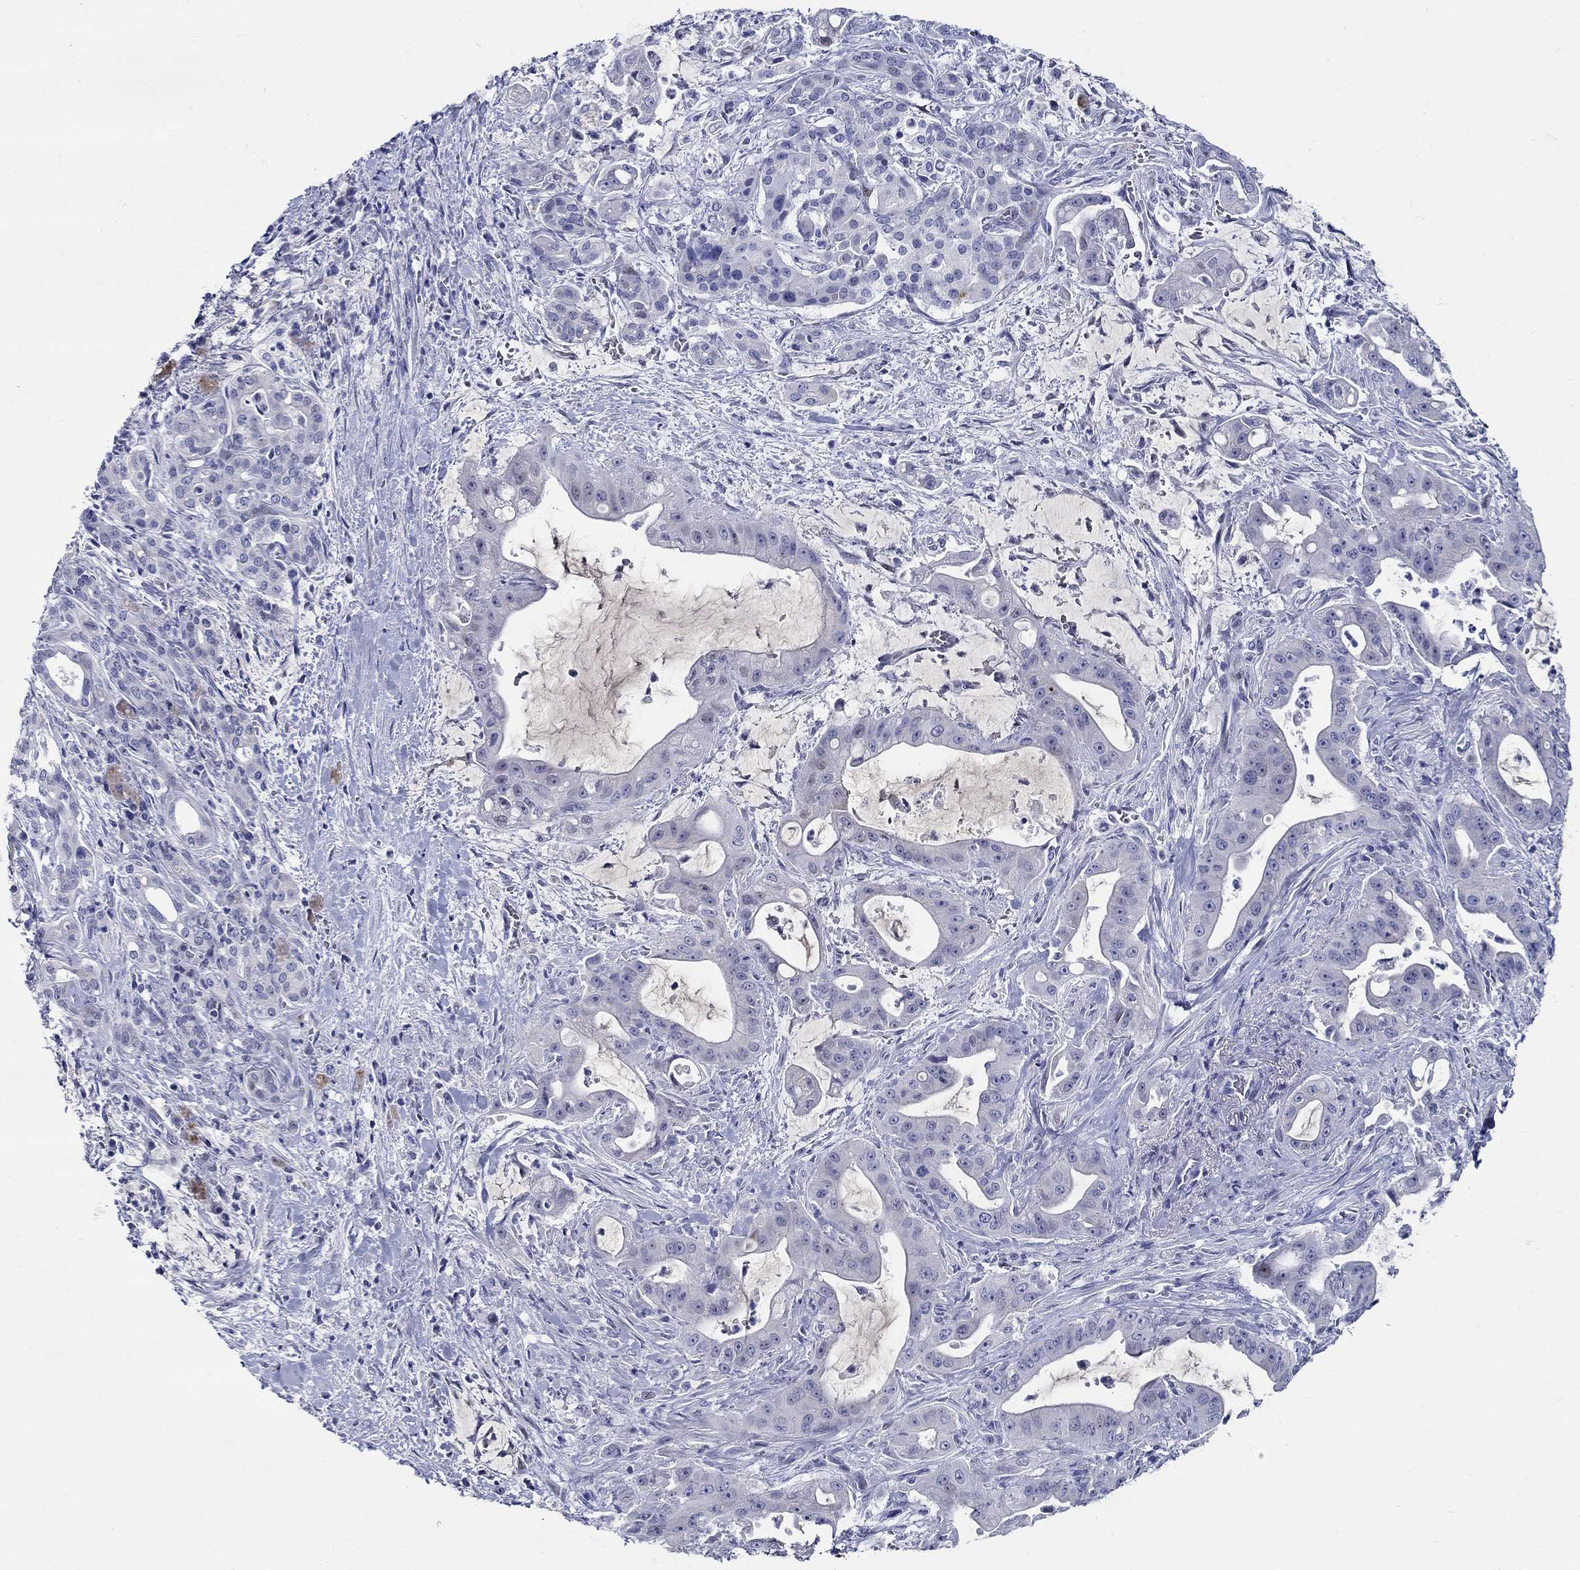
{"staining": {"intensity": "negative", "quantity": "none", "location": "none"}, "tissue": "pancreatic cancer", "cell_type": "Tumor cells", "image_type": "cancer", "snomed": [{"axis": "morphology", "description": "Normal tissue, NOS"}, {"axis": "morphology", "description": "Inflammation, NOS"}, {"axis": "morphology", "description": "Adenocarcinoma, NOS"}, {"axis": "topography", "description": "Pancreas"}], "caption": "Pancreatic cancer (adenocarcinoma) was stained to show a protein in brown. There is no significant staining in tumor cells.", "gene": "CRYGS", "patient": {"sex": "male", "age": 57}}